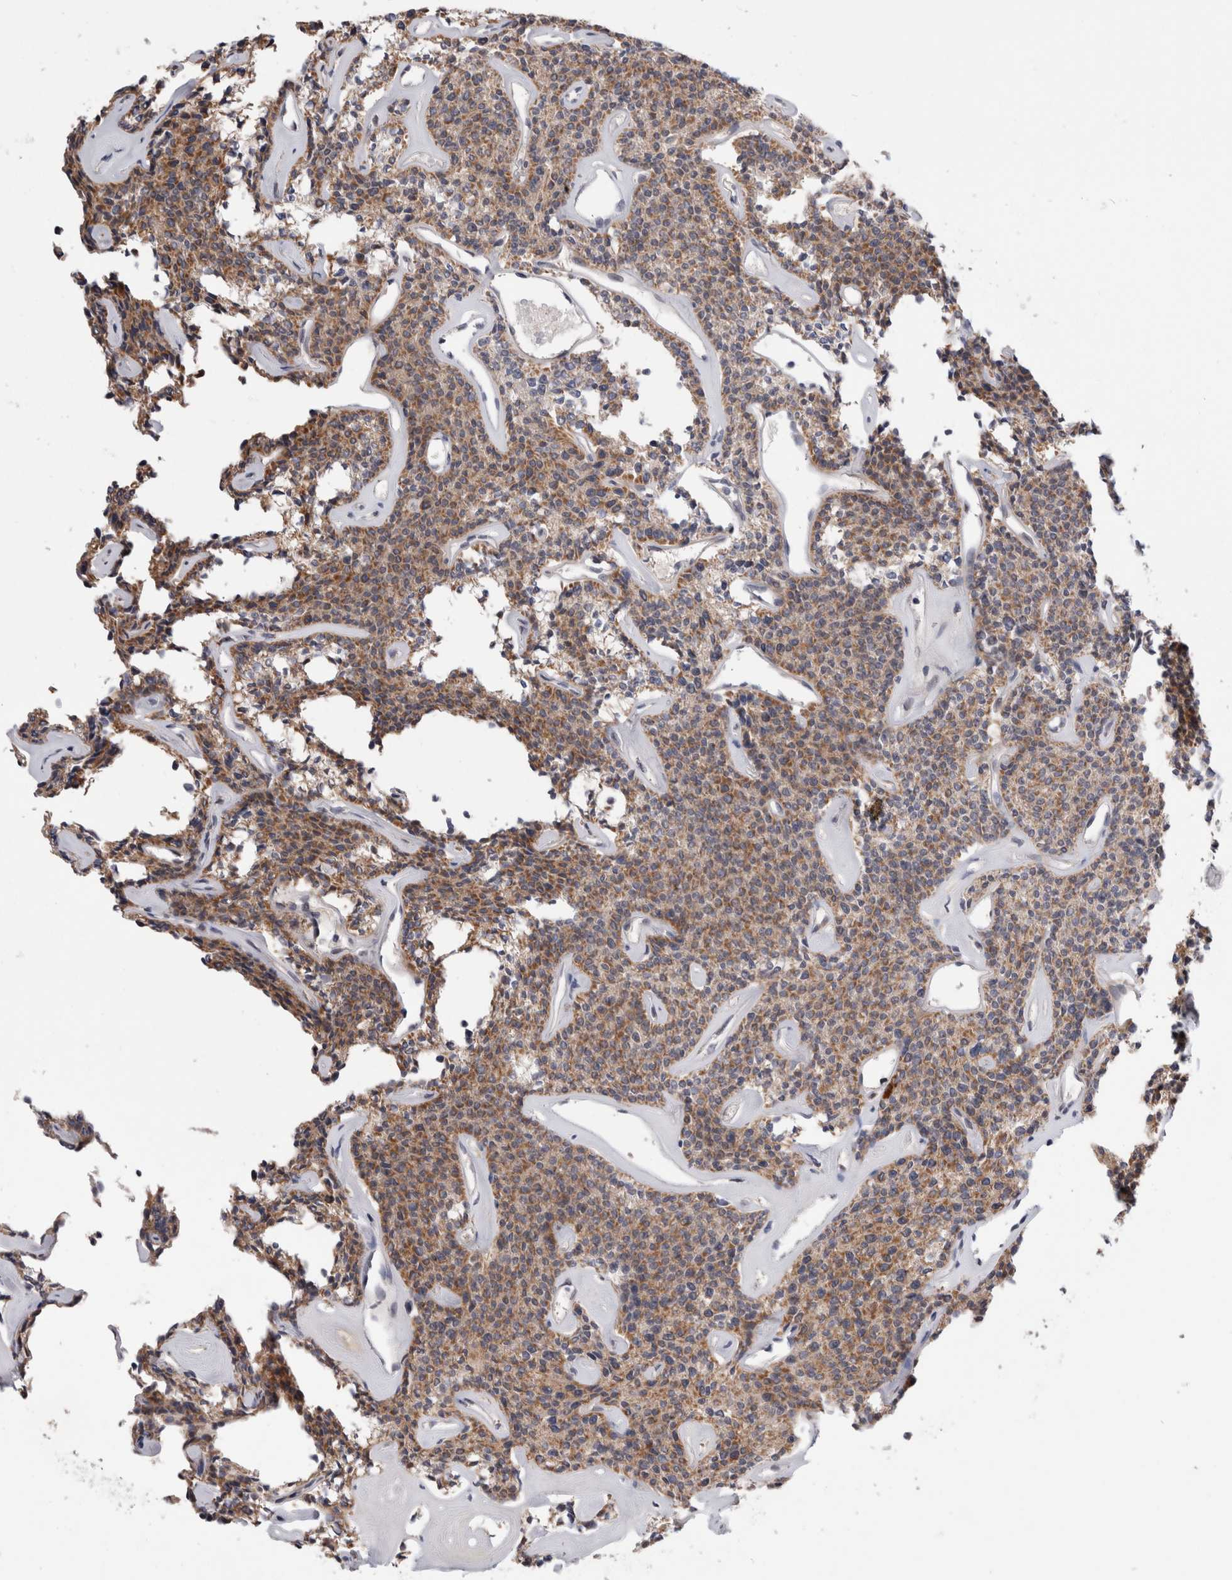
{"staining": {"intensity": "moderate", "quantity": ">75%", "location": "cytoplasmic/membranous"}, "tissue": "parathyroid gland", "cell_type": "Glandular cells", "image_type": "normal", "snomed": [{"axis": "morphology", "description": "Normal tissue, NOS"}, {"axis": "topography", "description": "Parathyroid gland"}], "caption": "The image demonstrates immunohistochemical staining of normal parathyroid gland. There is moderate cytoplasmic/membranous staining is seen in approximately >75% of glandular cells. The protein of interest is stained brown, and the nuclei are stained in blue (DAB (3,3'-diaminobenzidine) IHC with brightfield microscopy, high magnification).", "gene": "MRPL37", "patient": {"sex": "male", "age": 46}}